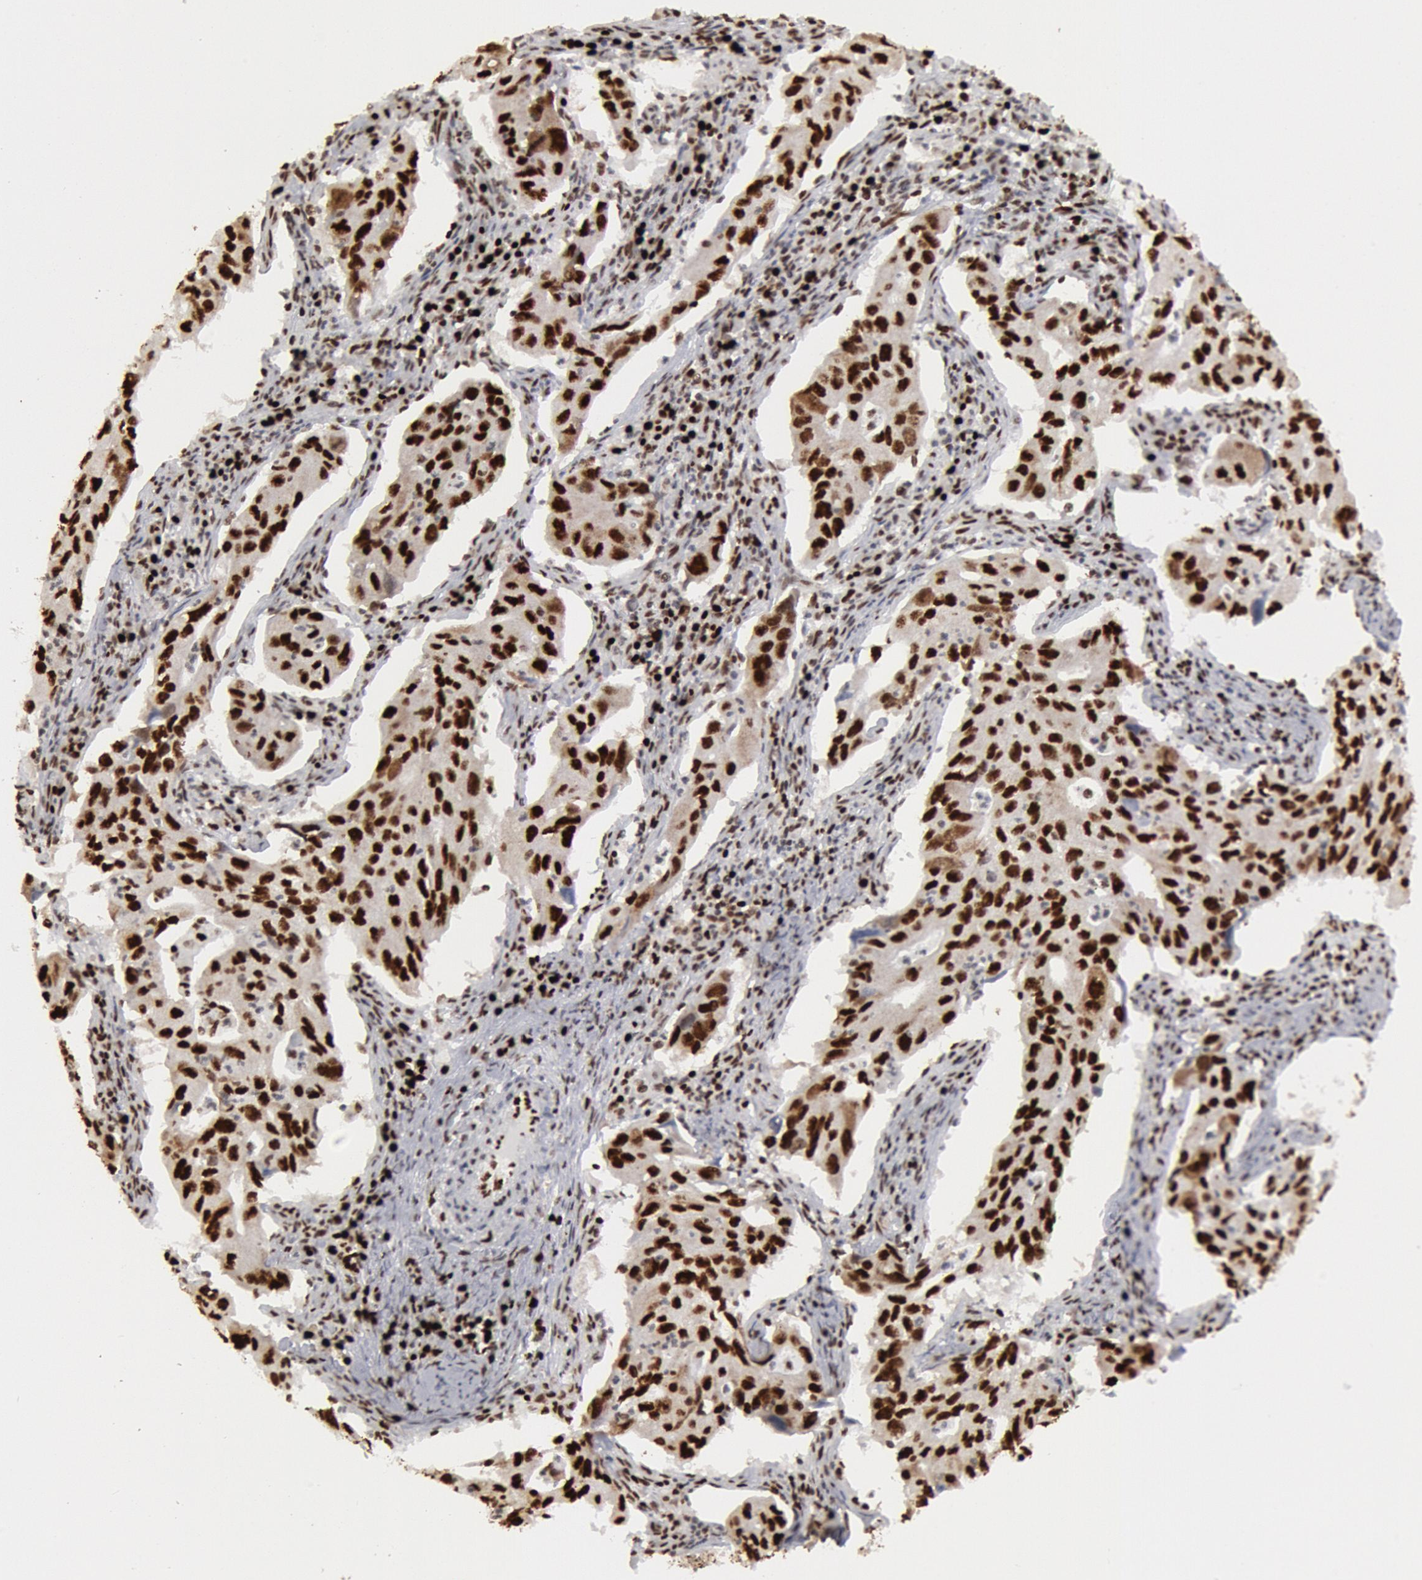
{"staining": {"intensity": "strong", "quantity": ">75%", "location": "nuclear"}, "tissue": "lung cancer", "cell_type": "Tumor cells", "image_type": "cancer", "snomed": [{"axis": "morphology", "description": "Adenocarcinoma, NOS"}, {"axis": "topography", "description": "Lung"}], "caption": "This is an image of immunohistochemistry (IHC) staining of lung cancer, which shows strong positivity in the nuclear of tumor cells.", "gene": "SUB1", "patient": {"sex": "male", "age": 48}}